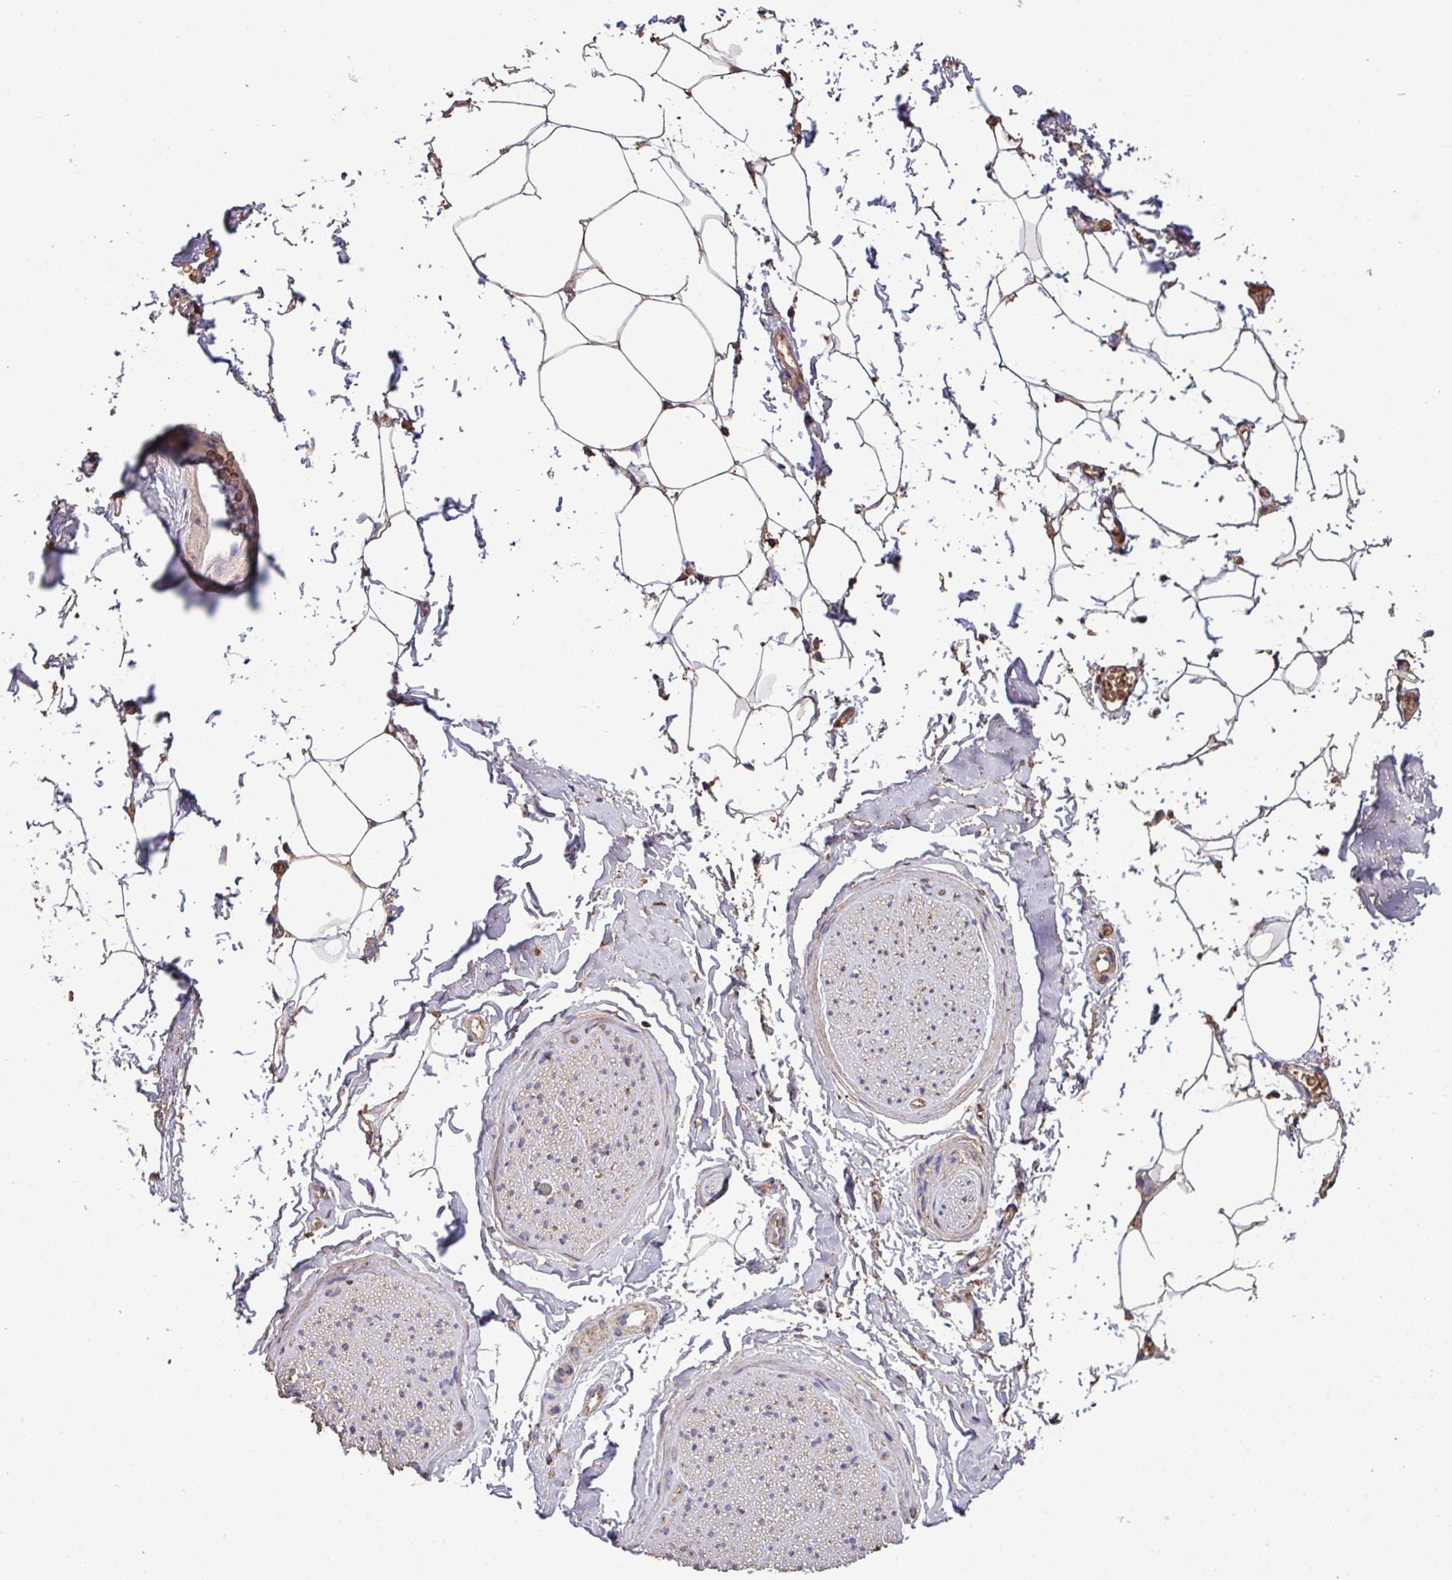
{"staining": {"intensity": "negative", "quantity": "none", "location": "none"}, "tissue": "adipose tissue", "cell_type": "Adipocytes", "image_type": "normal", "snomed": [{"axis": "morphology", "description": "Normal tissue, NOS"}, {"axis": "morphology", "description": "Adenocarcinoma, High grade"}, {"axis": "topography", "description": "Prostate"}, {"axis": "topography", "description": "Peripheral nerve tissue"}], "caption": "Micrograph shows no protein expression in adipocytes of benign adipose tissue. (IHC, brightfield microscopy, high magnification).", "gene": "CAMK2A", "patient": {"sex": "male", "age": 68}}